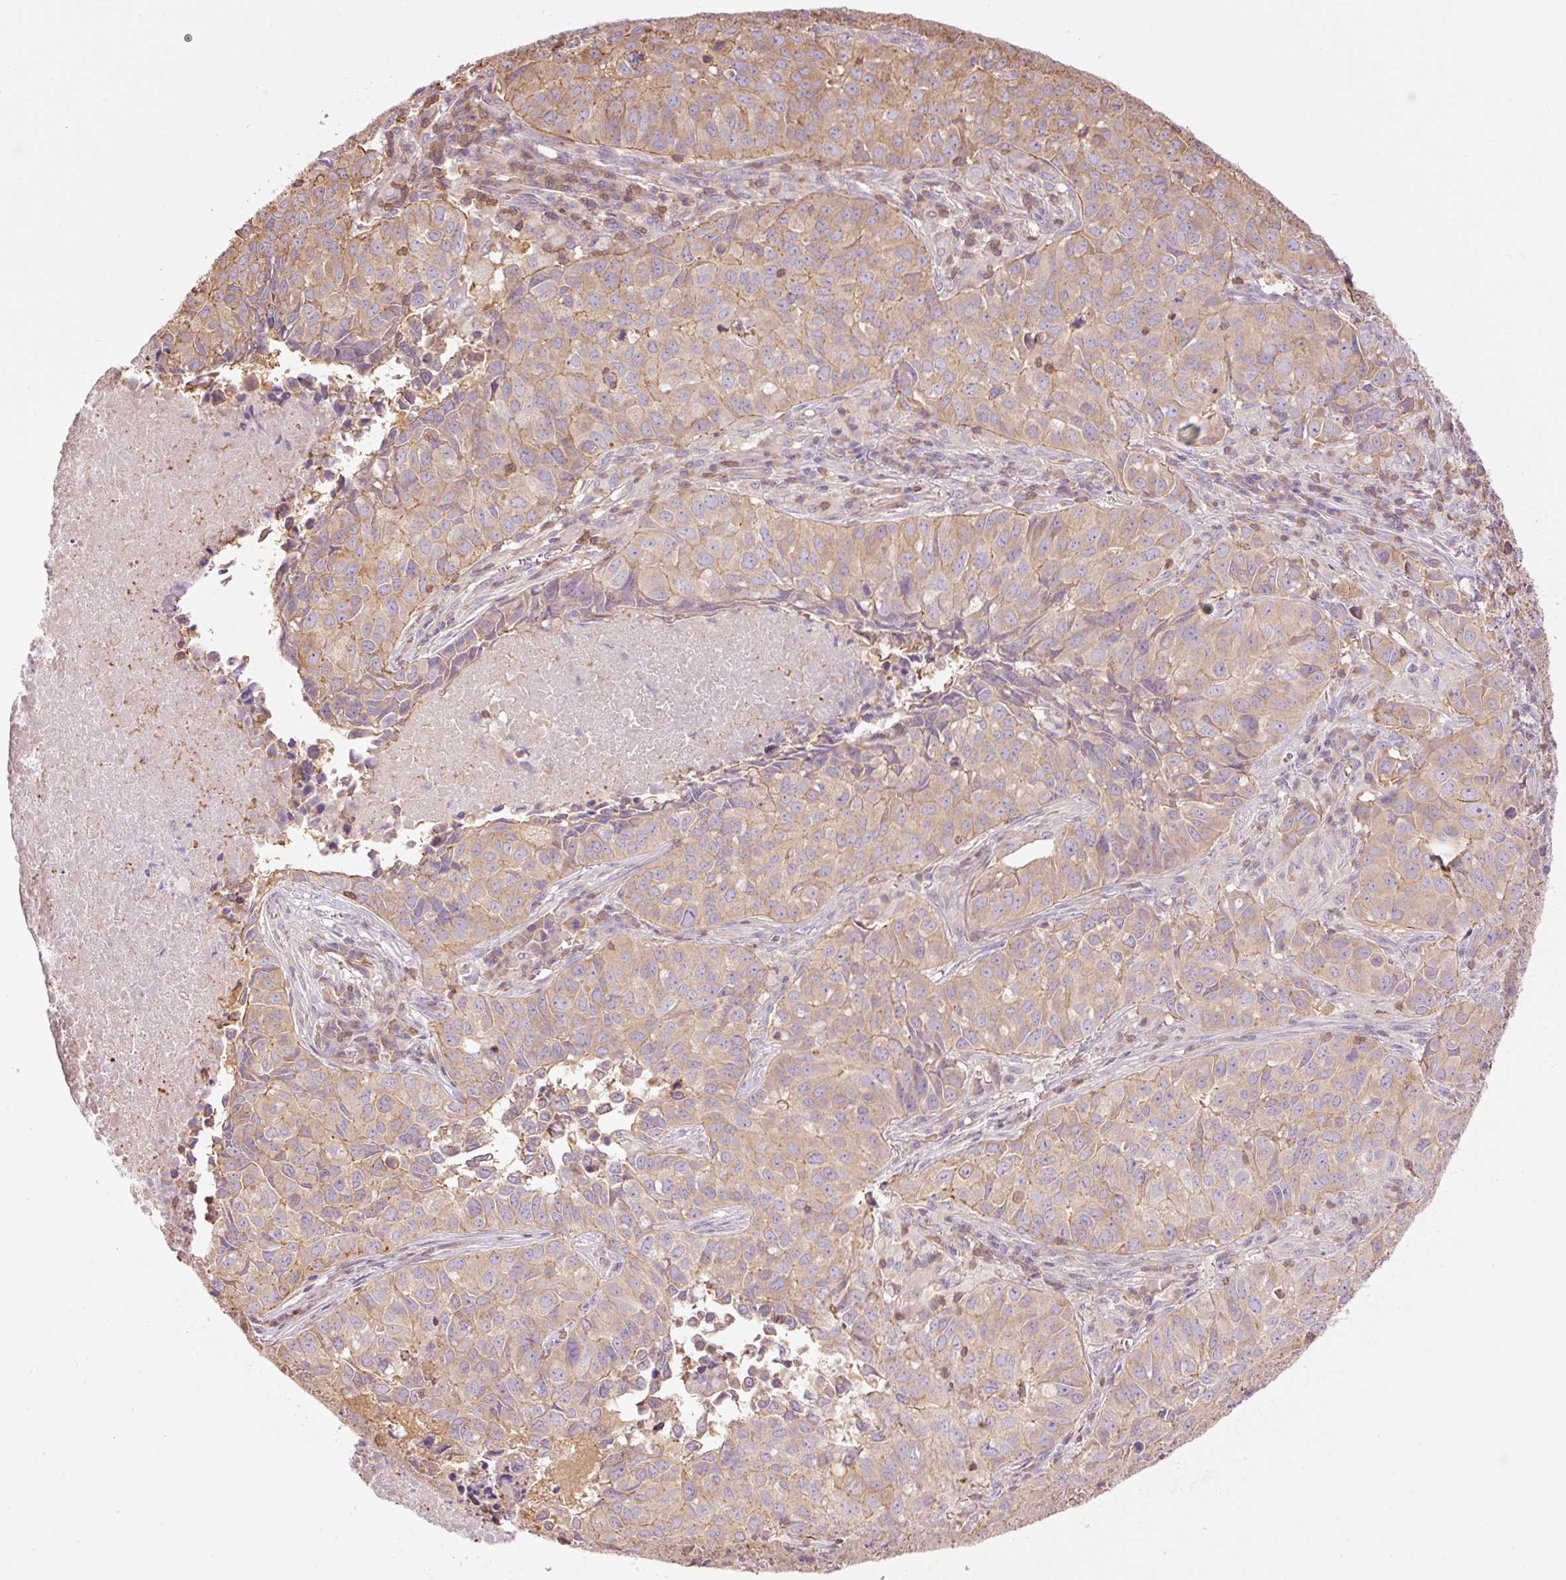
{"staining": {"intensity": "weak", "quantity": ">75%", "location": "cytoplasmic/membranous"}, "tissue": "lung cancer", "cell_type": "Tumor cells", "image_type": "cancer", "snomed": [{"axis": "morphology", "description": "Adenocarcinoma, NOS"}, {"axis": "topography", "description": "Lung"}], "caption": "High-magnification brightfield microscopy of adenocarcinoma (lung) stained with DAB (brown) and counterstained with hematoxylin (blue). tumor cells exhibit weak cytoplasmic/membranous expression is appreciated in approximately>75% of cells.", "gene": "PPP1R1B", "patient": {"sex": "female", "age": 50}}